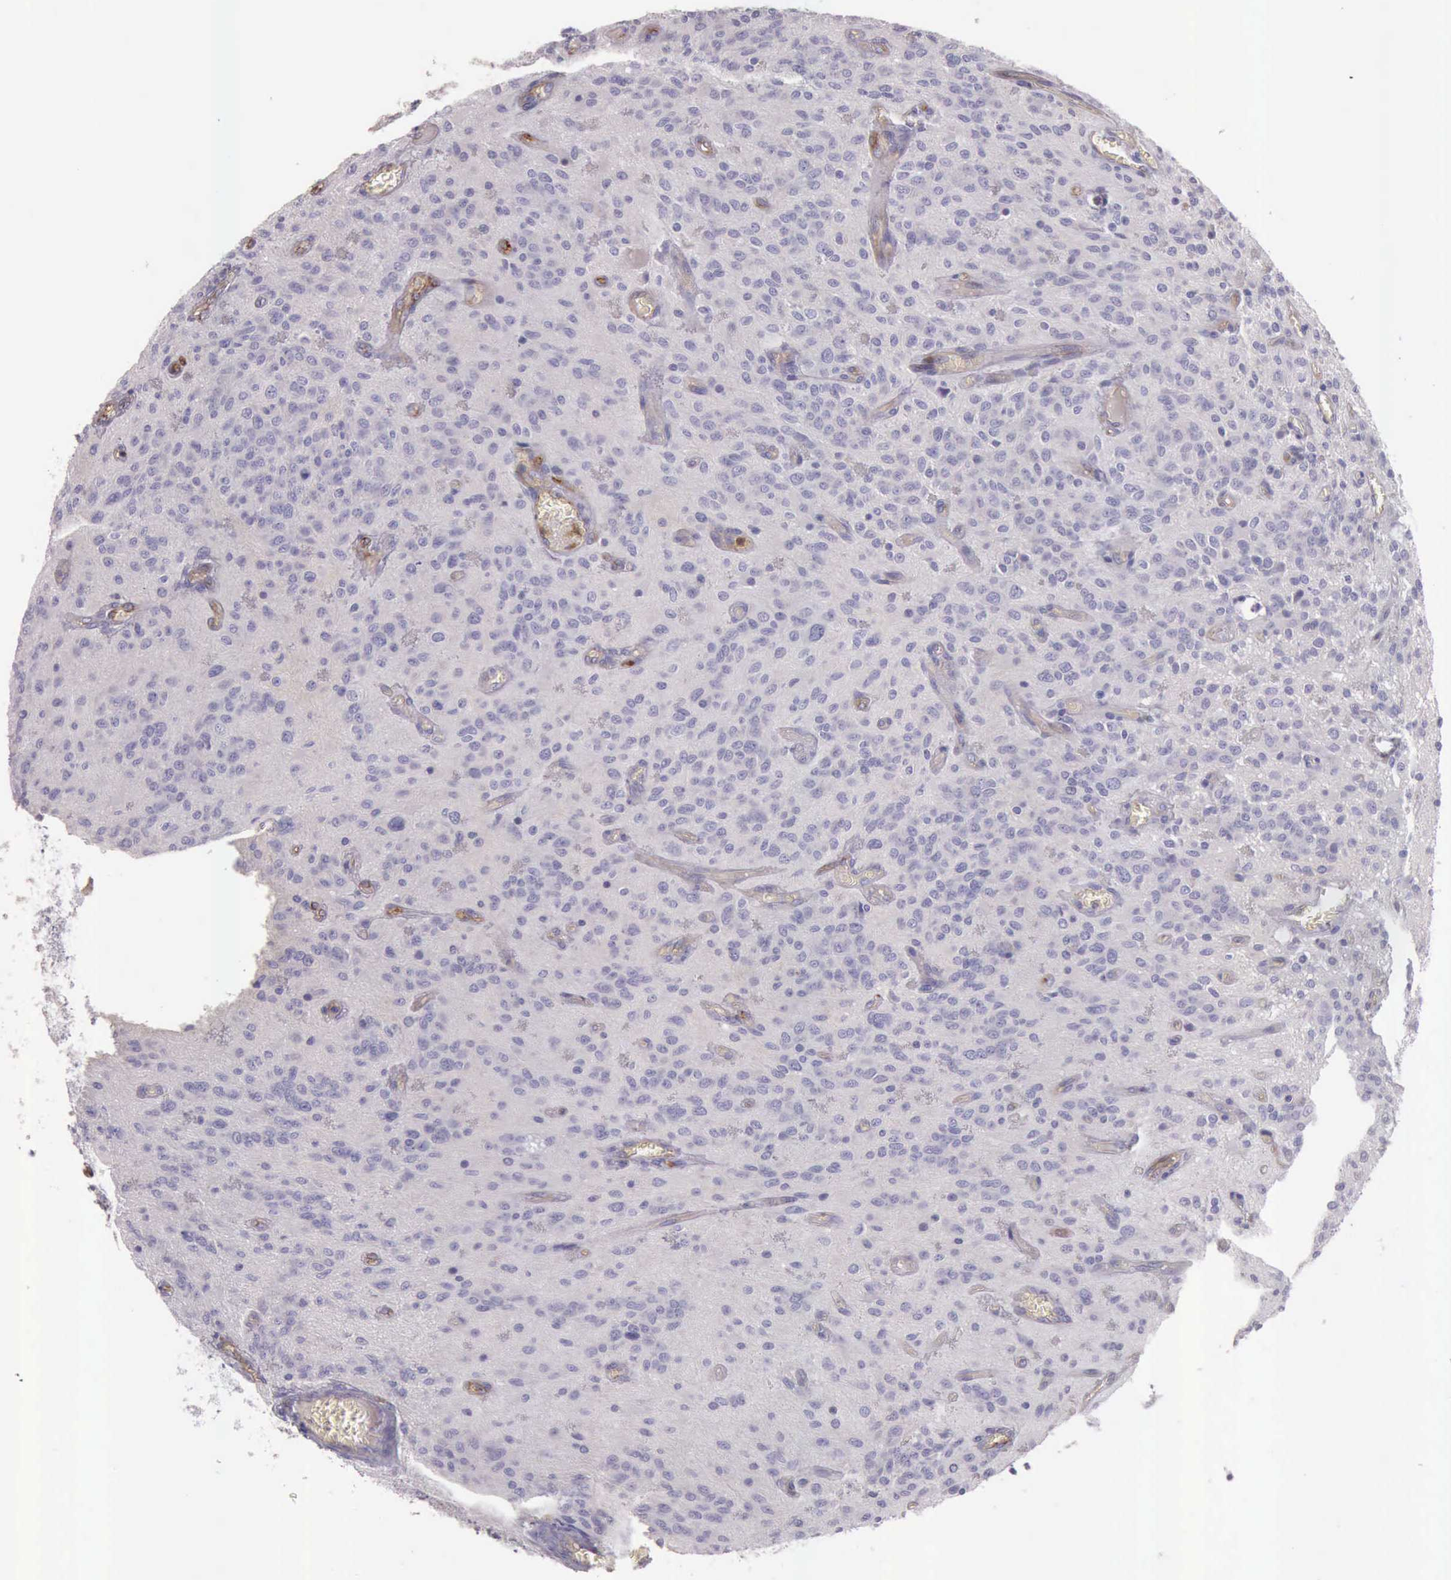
{"staining": {"intensity": "negative", "quantity": "none", "location": "none"}, "tissue": "glioma", "cell_type": "Tumor cells", "image_type": "cancer", "snomed": [{"axis": "morphology", "description": "Glioma, malignant, Low grade"}, {"axis": "topography", "description": "Brain"}], "caption": "The histopathology image reveals no staining of tumor cells in glioma.", "gene": "TCEANC", "patient": {"sex": "female", "age": 15}}